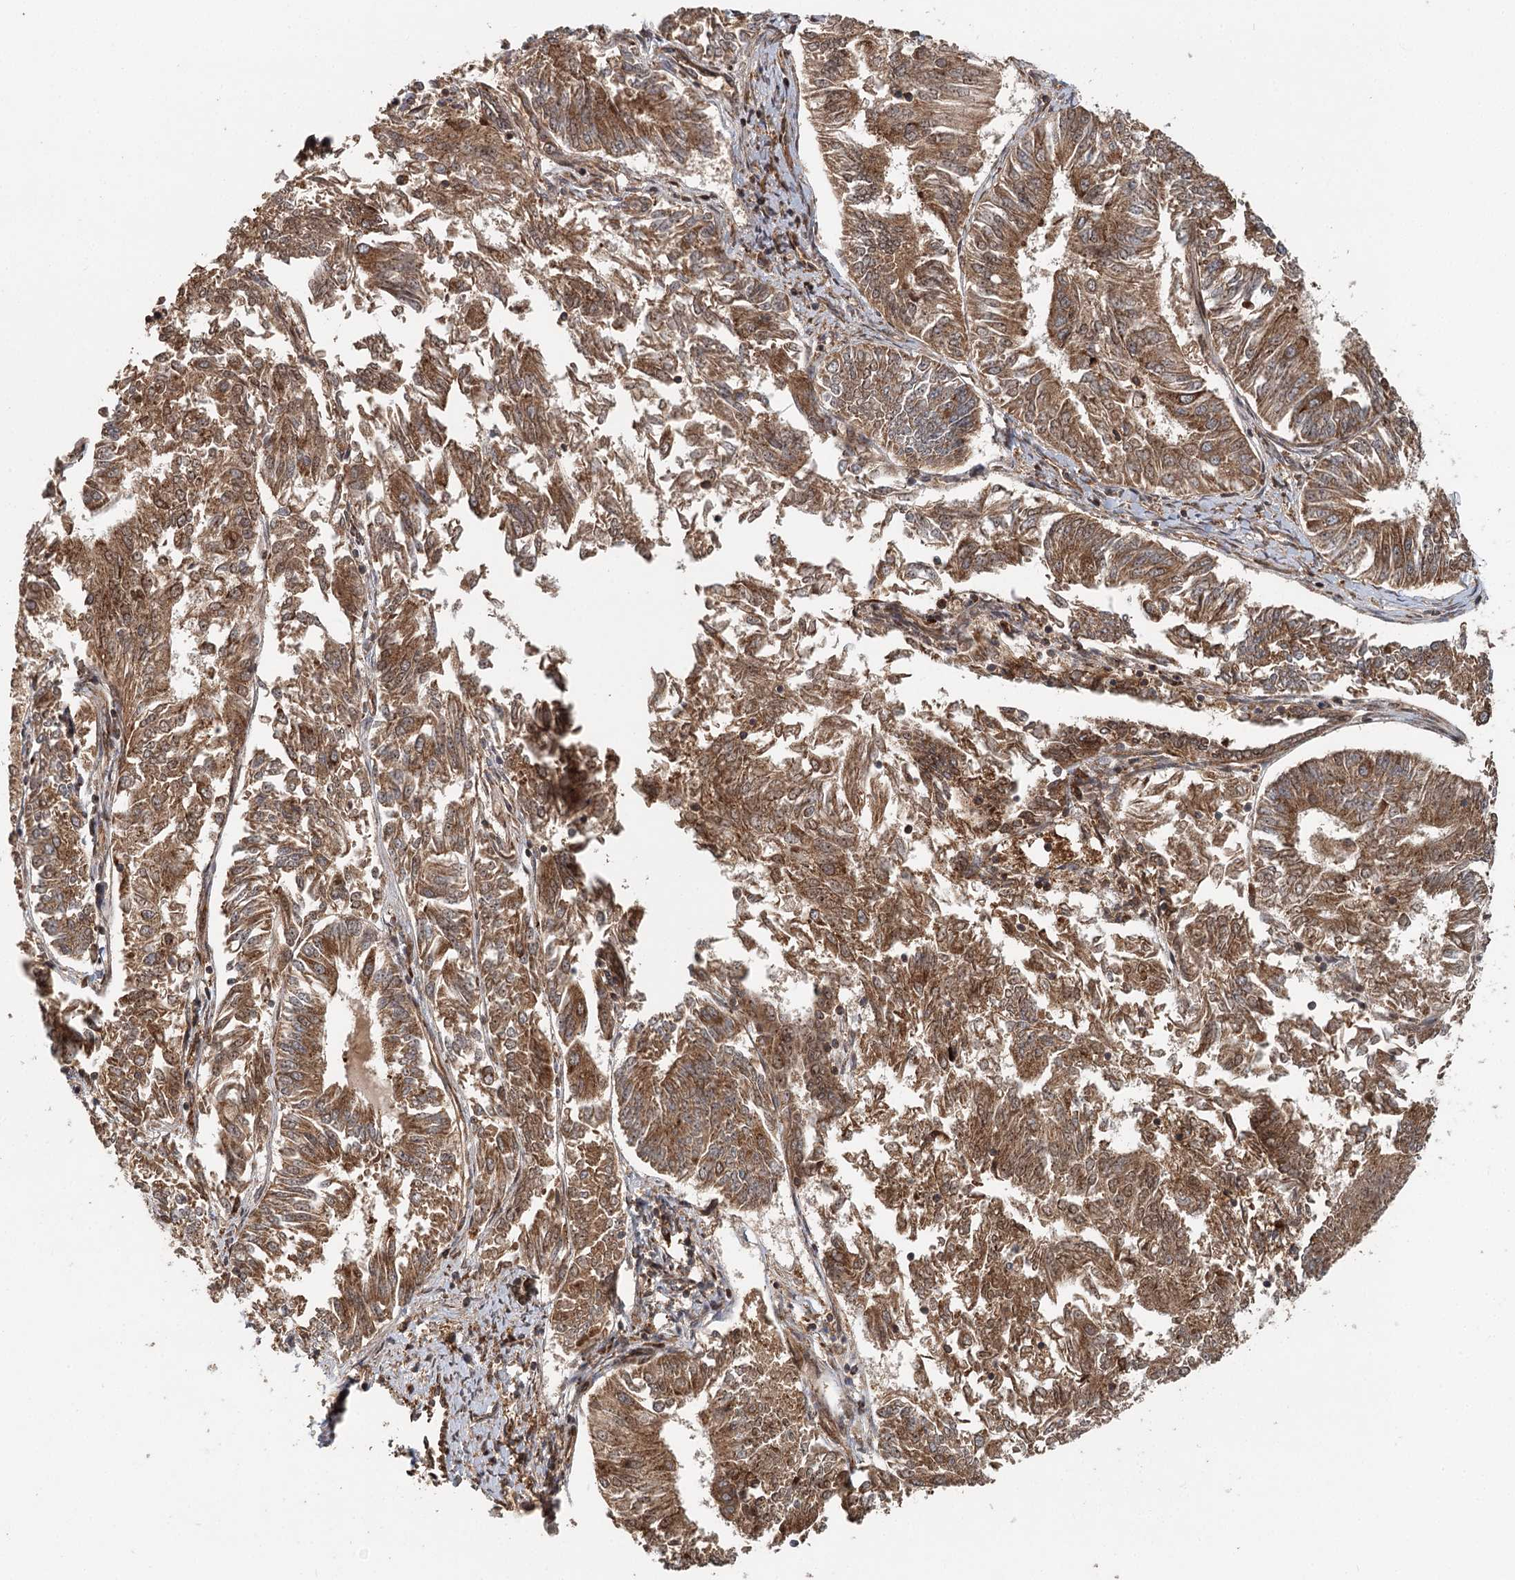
{"staining": {"intensity": "moderate", "quantity": ">75%", "location": "cytoplasmic/membranous"}, "tissue": "endometrial cancer", "cell_type": "Tumor cells", "image_type": "cancer", "snomed": [{"axis": "morphology", "description": "Adenocarcinoma, NOS"}, {"axis": "topography", "description": "Endometrium"}], "caption": "Endometrial cancer (adenocarcinoma) was stained to show a protein in brown. There is medium levels of moderate cytoplasmic/membranous expression in approximately >75% of tumor cells.", "gene": "RNF111", "patient": {"sex": "female", "age": 58}}